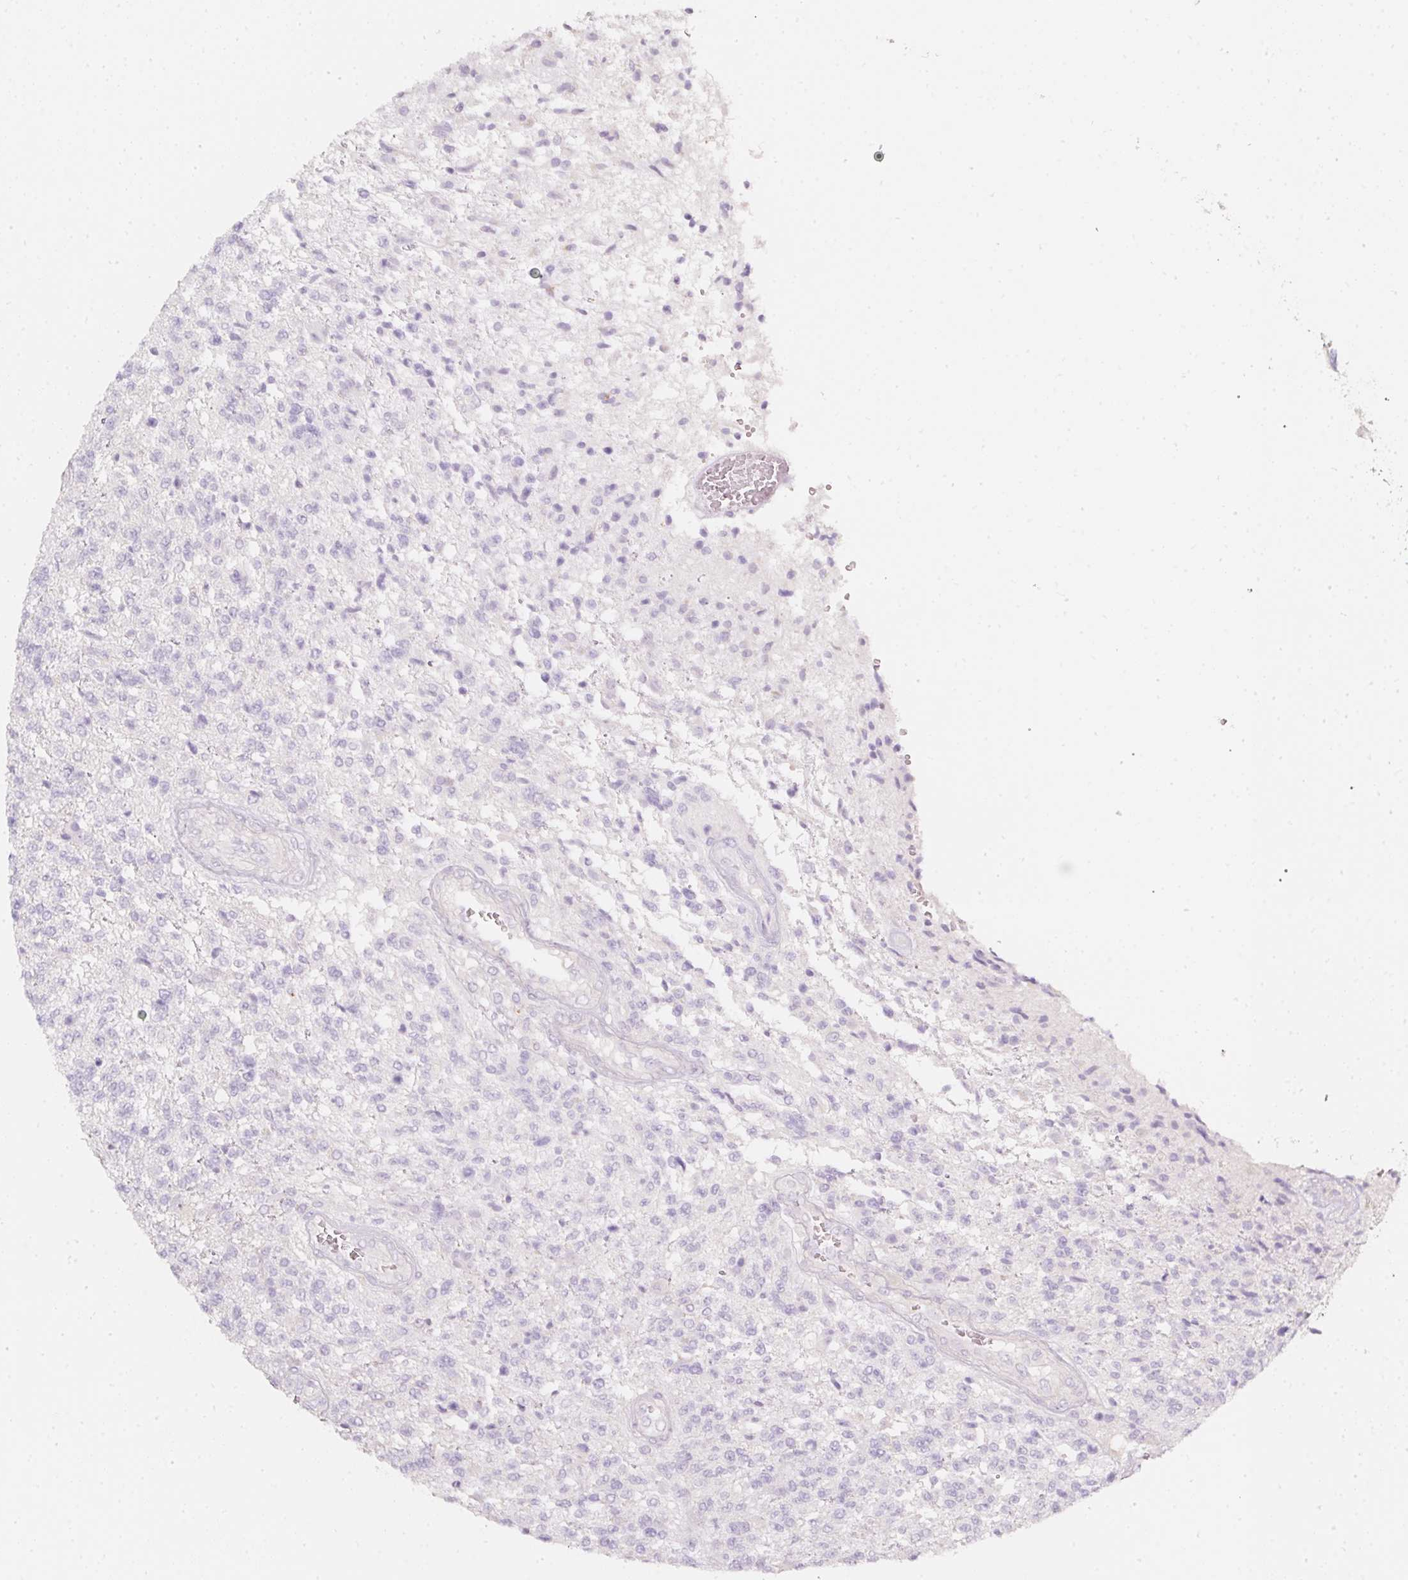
{"staining": {"intensity": "negative", "quantity": "none", "location": "none"}, "tissue": "glioma", "cell_type": "Tumor cells", "image_type": "cancer", "snomed": [{"axis": "morphology", "description": "Glioma, malignant, High grade"}, {"axis": "topography", "description": "Brain"}], "caption": "DAB immunohistochemical staining of malignant glioma (high-grade) exhibits no significant staining in tumor cells.", "gene": "PDXDC1", "patient": {"sex": "male", "age": 56}}